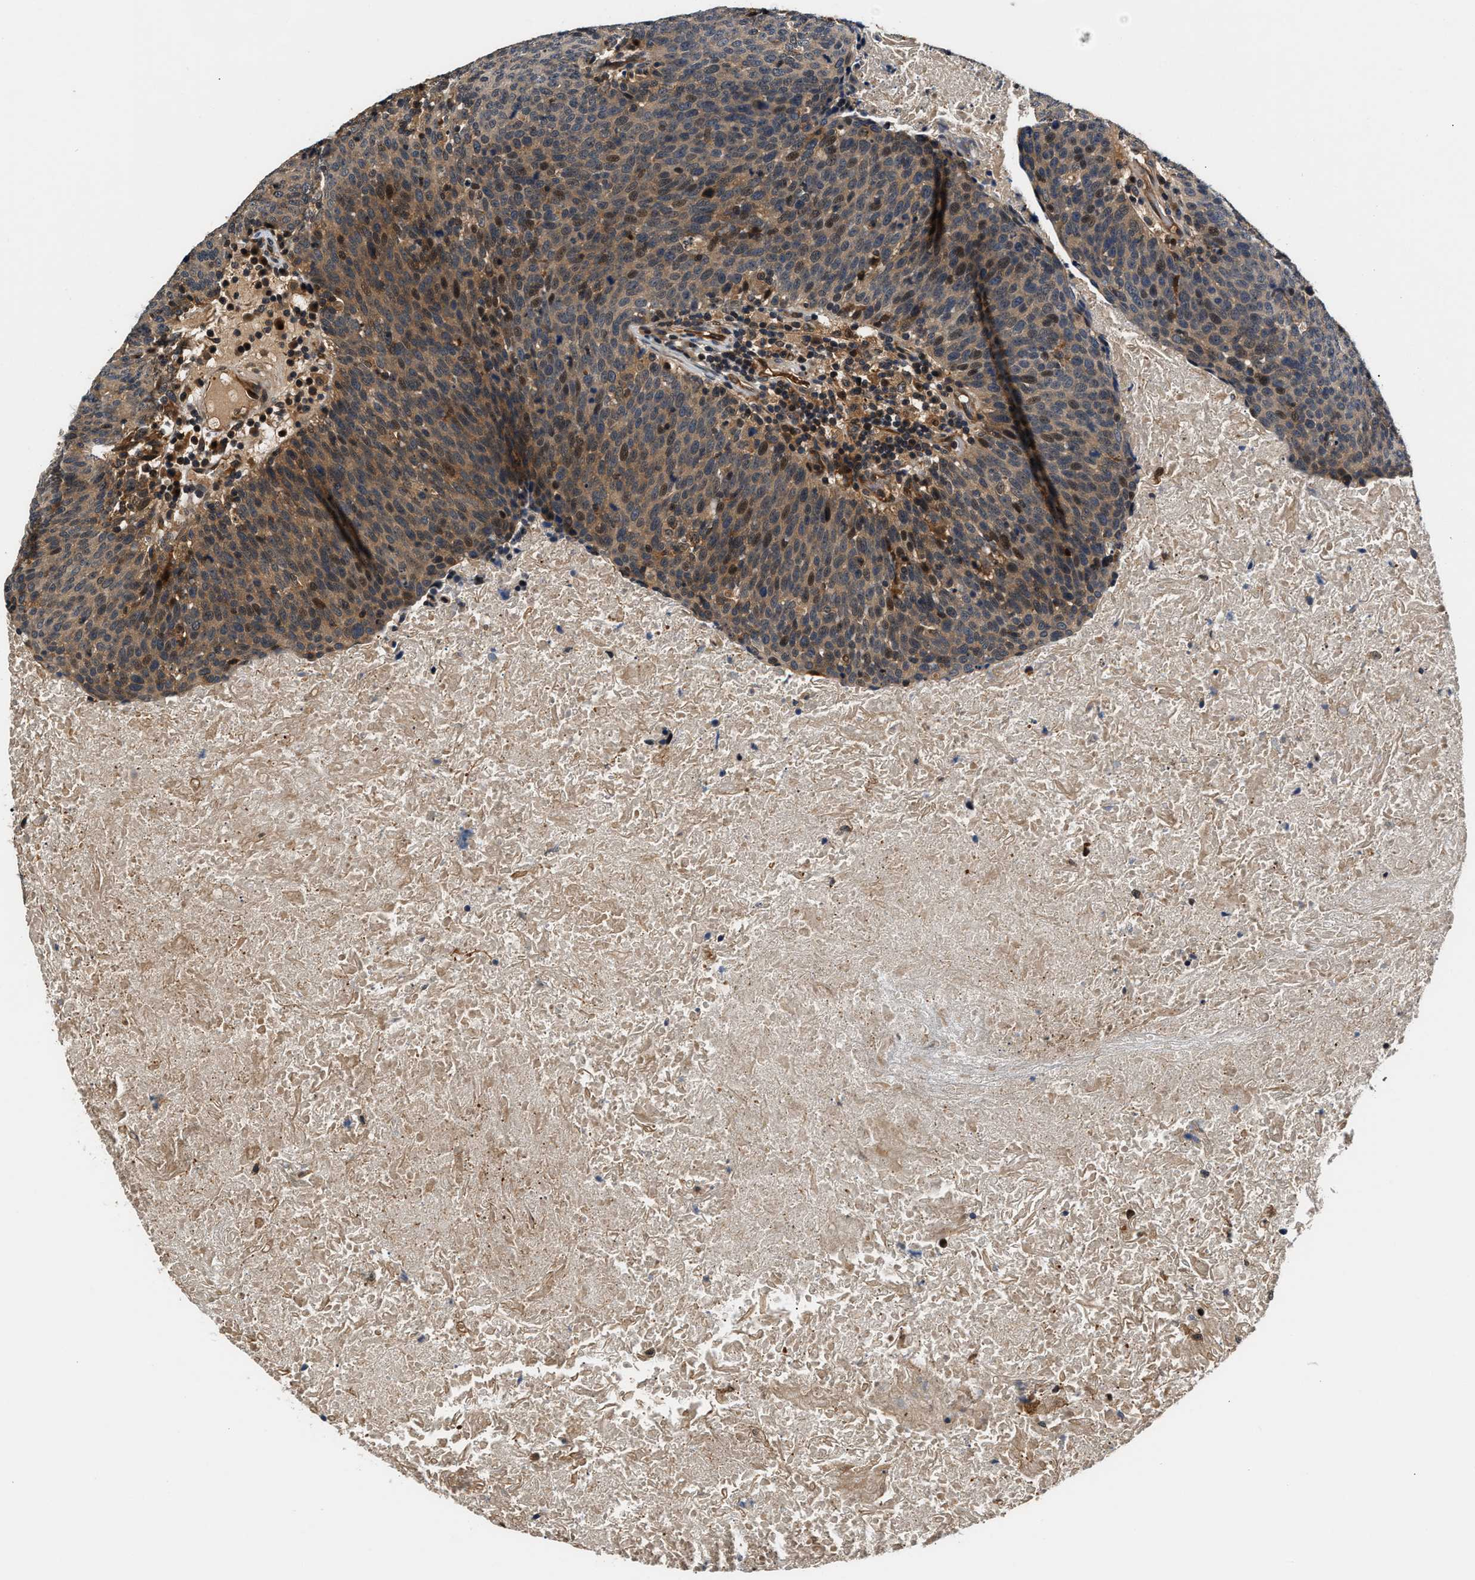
{"staining": {"intensity": "moderate", "quantity": "25%-75%", "location": "cytoplasmic/membranous,nuclear"}, "tissue": "head and neck cancer", "cell_type": "Tumor cells", "image_type": "cancer", "snomed": [{"axis": "morphology", "description": "Squamous cell carcinoma, NOS"}, {"axis": "morphology", "description": "Squamous cell carcinoma, metastatic, NOS"}, {"axis": "topography", "description": "Lymph node"}, {"axis": "topography", "description": "Head-Neck"}], "caption": "High-magnification brightfield microscopy of squamous cell carcinoma (head and neck) stained with DAB (brown) and counterstained with hematoxylin (blue). tumor cells exhibit moderate cytoplasmic/membranous and nuclear positivity is present in about25%-75% of cells.", "gene": "TUT7", "patient": {"sex": "male", "age": 62}}